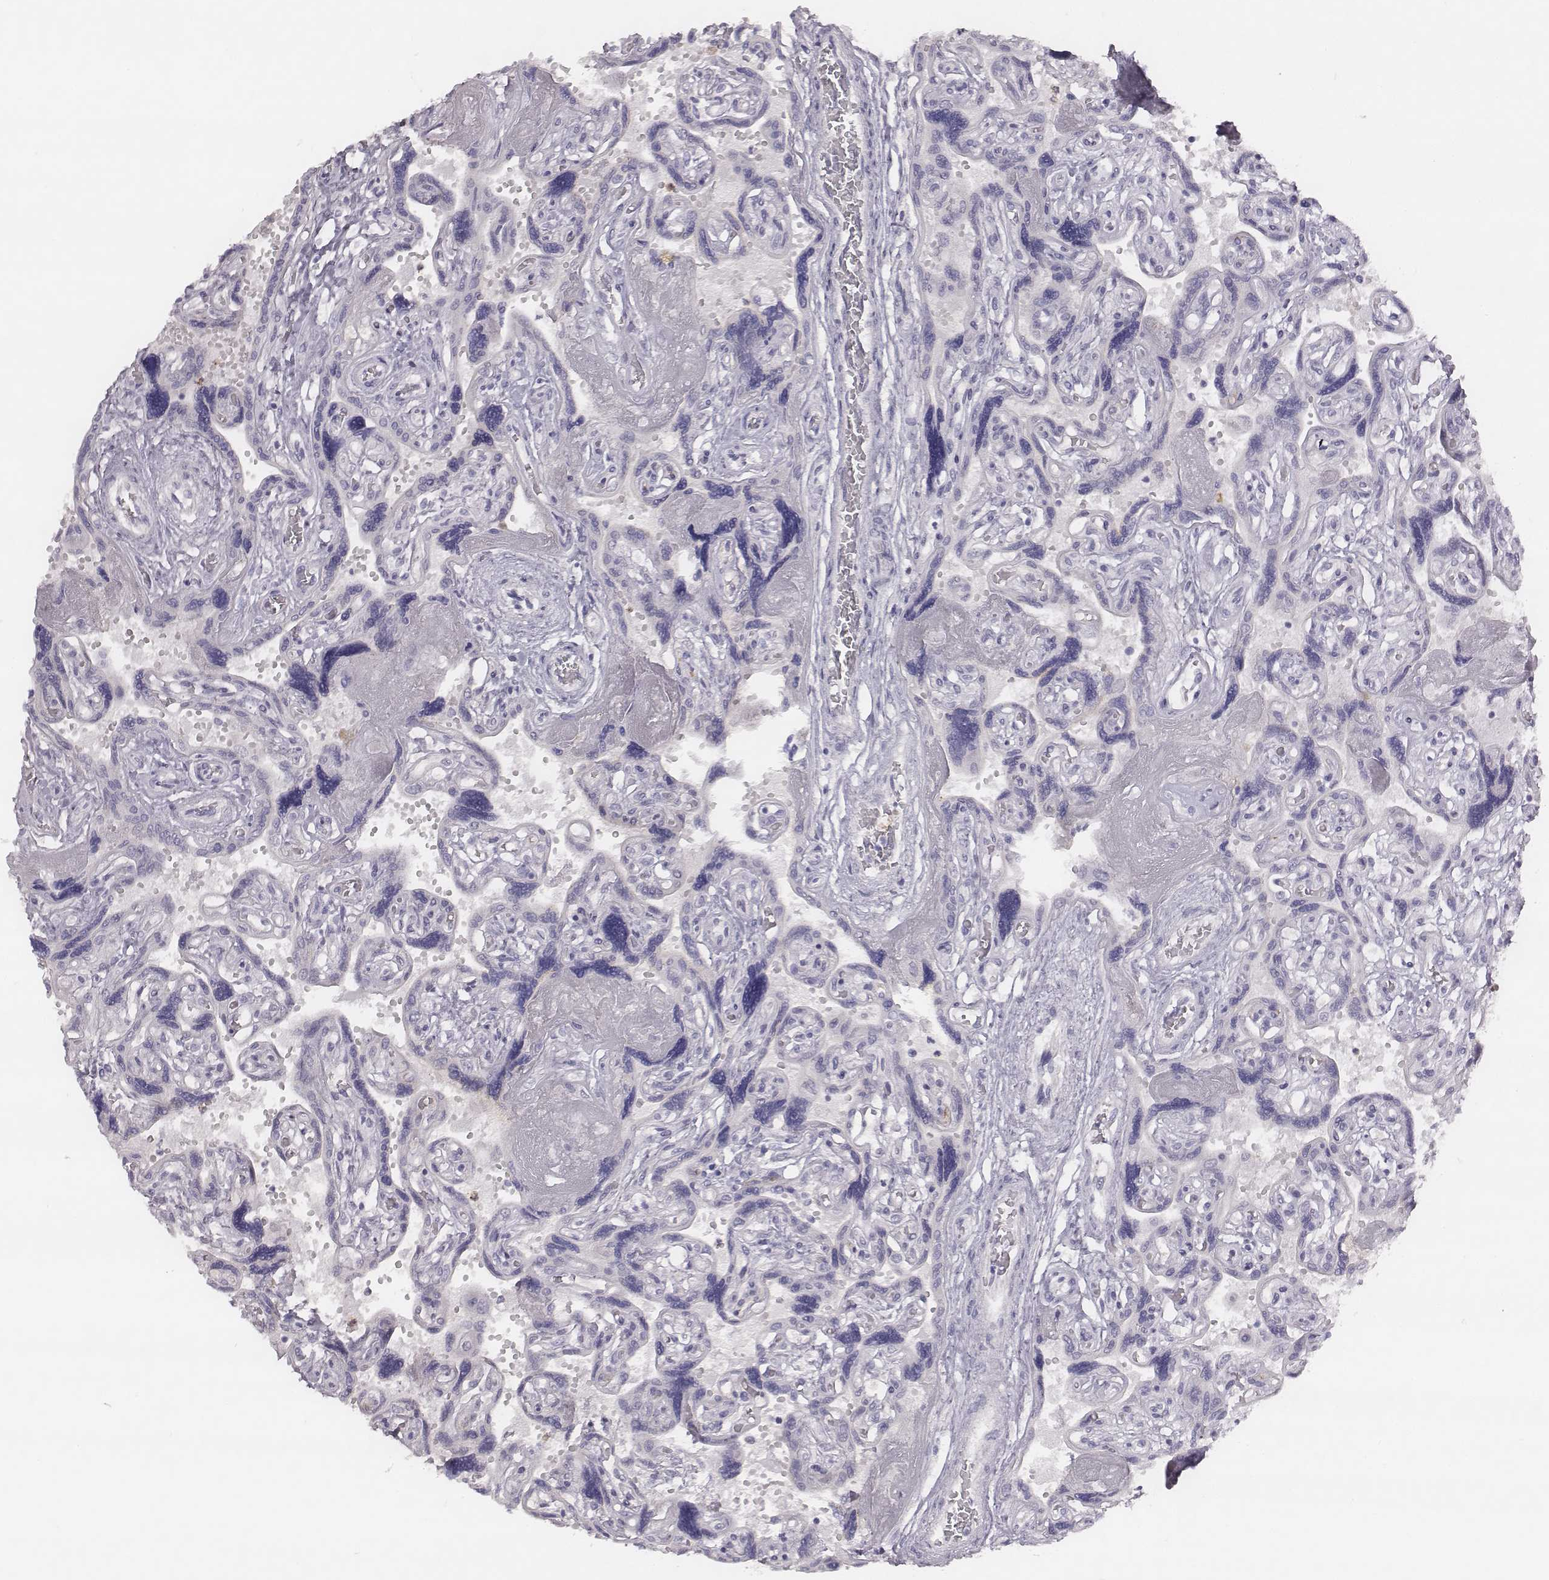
{"staining": {"intensity": "negative", "quantity": "none", "location": "none"}, "tissue": "placenta", "cell_type": "Decidual cells", "image_type": "normal", "snomed": [{"axis": "morphology", "description": "Normal tissue, NOS"}, {"axis": "topography", "description": "Placenta"}], "caption": "Immunohistochemistry (IHC) of normal placenta exhibits no expression in decidual cells.", "gene": "KCNJ12", "patient": {"sex": "female", "age": 32}}